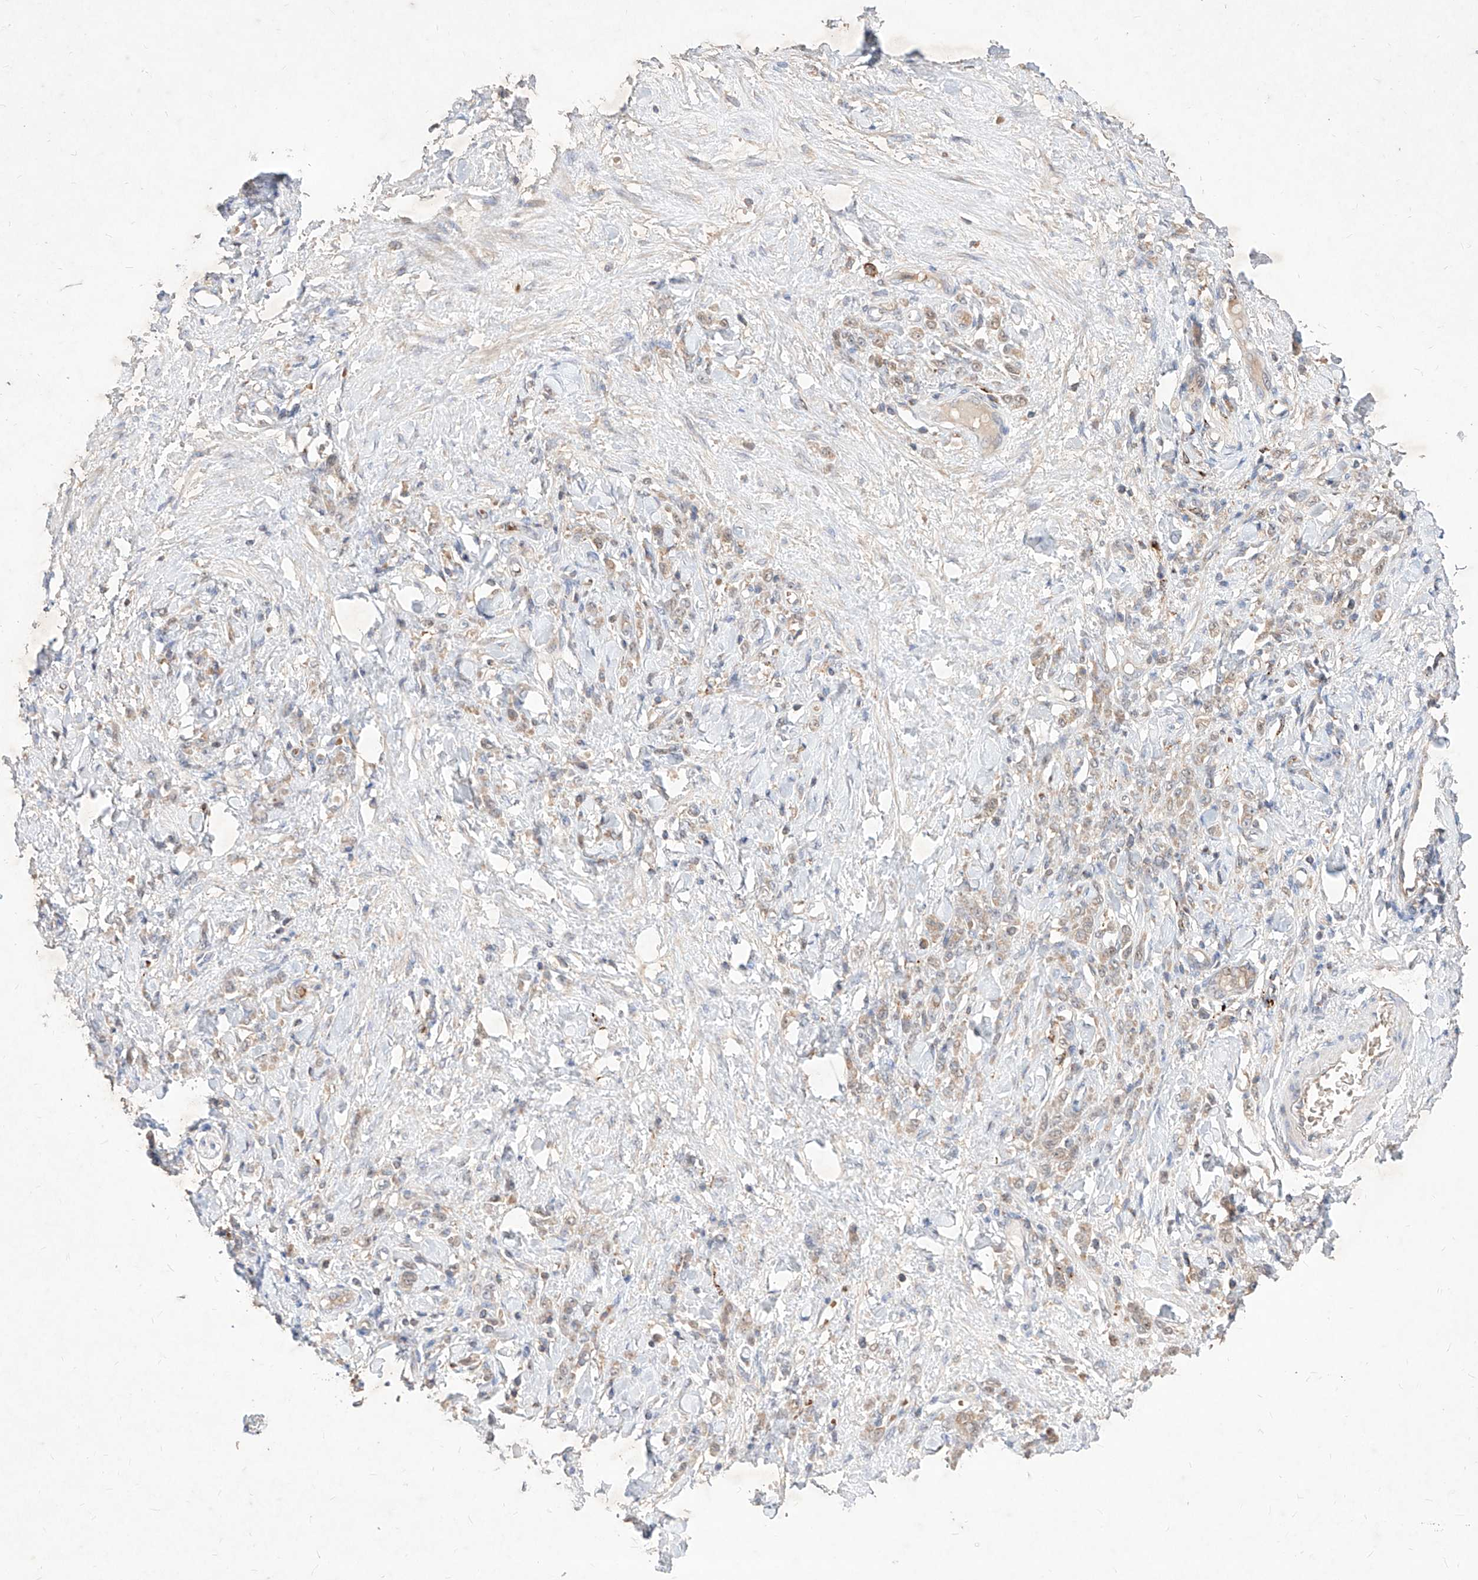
{"staining": {"intensity": "weak", "quantity": ">75%", "location": "cytoplasmic/membranous"}, "tissue": "stomach cancer", "cell_type": "Tumor cells", "image_type": "cancer", "snomed": [{"axis": "morphology", "description": "Normal tissue, NOS"}, {"axis": "morphology", "description": "Adenocarcinoma, NOS"}, {"axis": "topography", "description": "Stomach"}], "caption": "Immunohistochemical staining of human stomach adenocarcinoma demonstrates low levels of weak cytoplasmic/membranous protein expression in approximately >75% of tumor cells.", "gene": "TSNAX", "patient": {"sex": "male", "age": 82}}